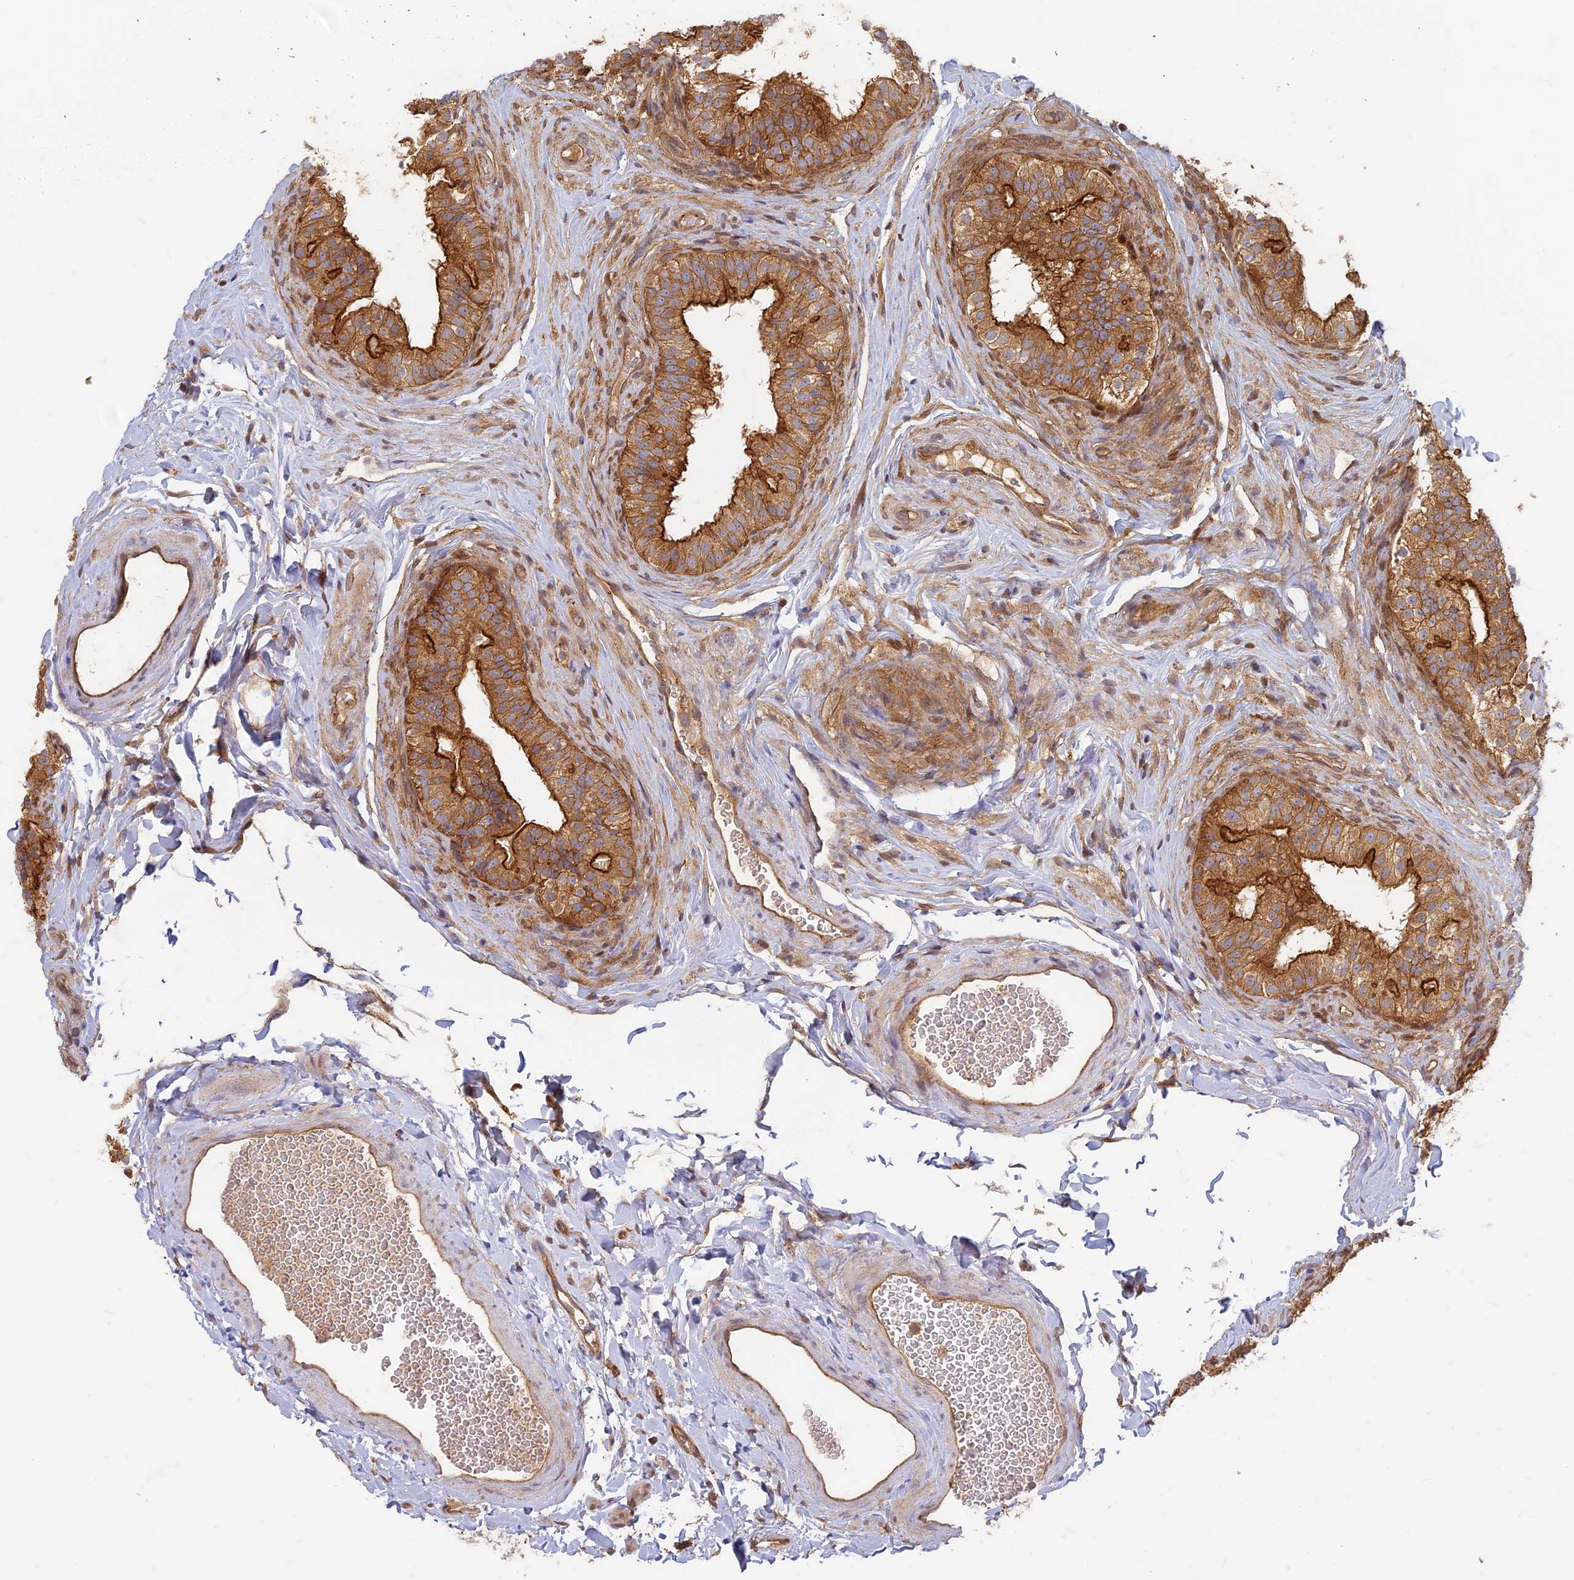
{"staining": {"intensity": "strong", "quantity": ">75%", "location": "cytoplasmic/membranous"}, "tissue": "epididymis", "cell_type": "Glandular cells", "image_type": "normal", "snomed": [{"axis": "morphology", "description": "Normal tissue, NOS"}, {"axis": "topography", "description": "Epididymis"}], "caption": "Immunohistochemical staining of benign epididymis reveals >75% levels of strong cytoplasmic/membranous protein positivity in about >75% of glandular cells.", "gene": "TCF25", "patient": {"sex": "male", "age": 49}}